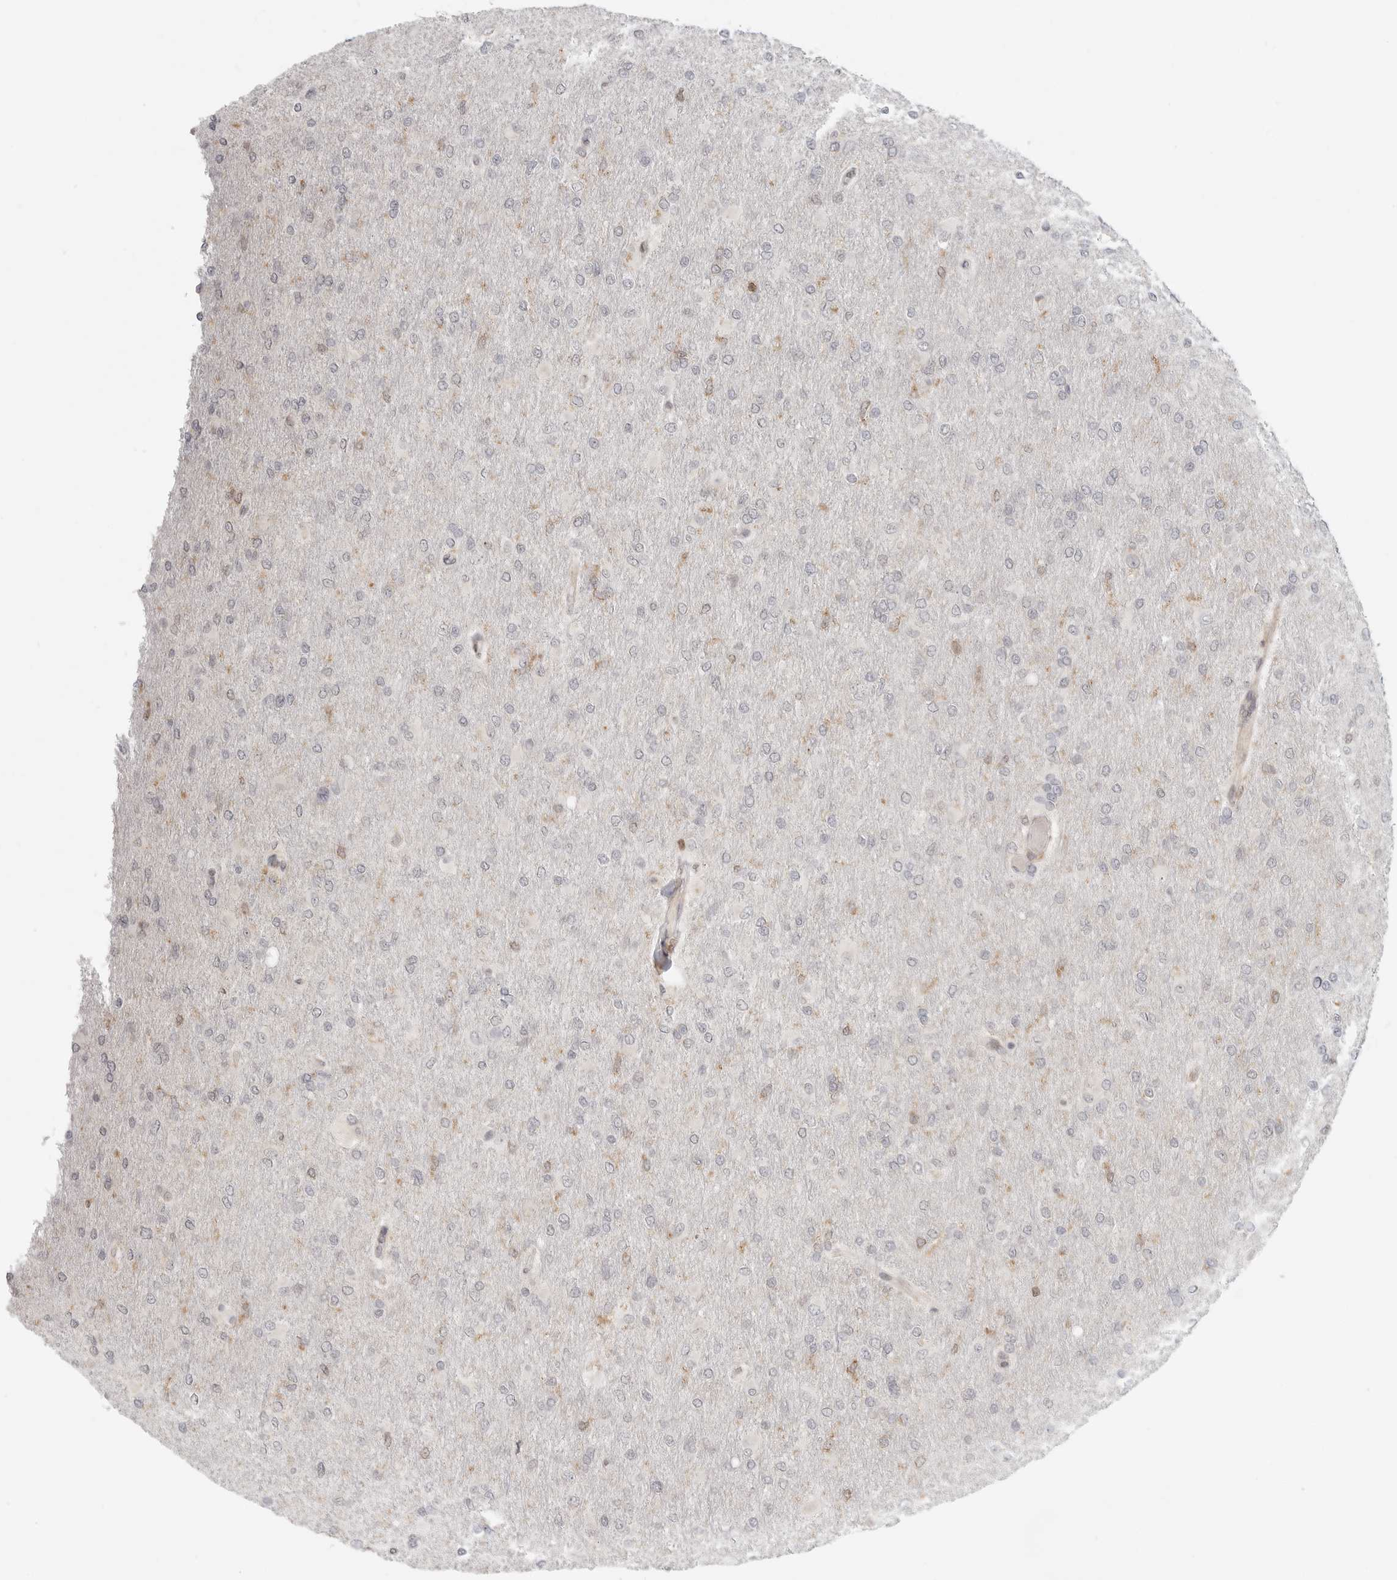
{"staining": {"intensity": "negative", "quantity": "none", "location": "none"}, "tissue": "glioma", "cell_type": "Tumor cells", "image_type": "cancer", "snomed": [{"axis": "morphology", "description": "Glioma, malignant, High grade"}, {"axis": "topography", "description": "Cerebral cortex"}], "caption": "Tumor cells show no significant protein positivity in glioma. (Immunohistochemistry, brightfield microscopy, high magnification).", "gene": "SH3KBP1", "patient": {"sex": "female", "age": 36}}